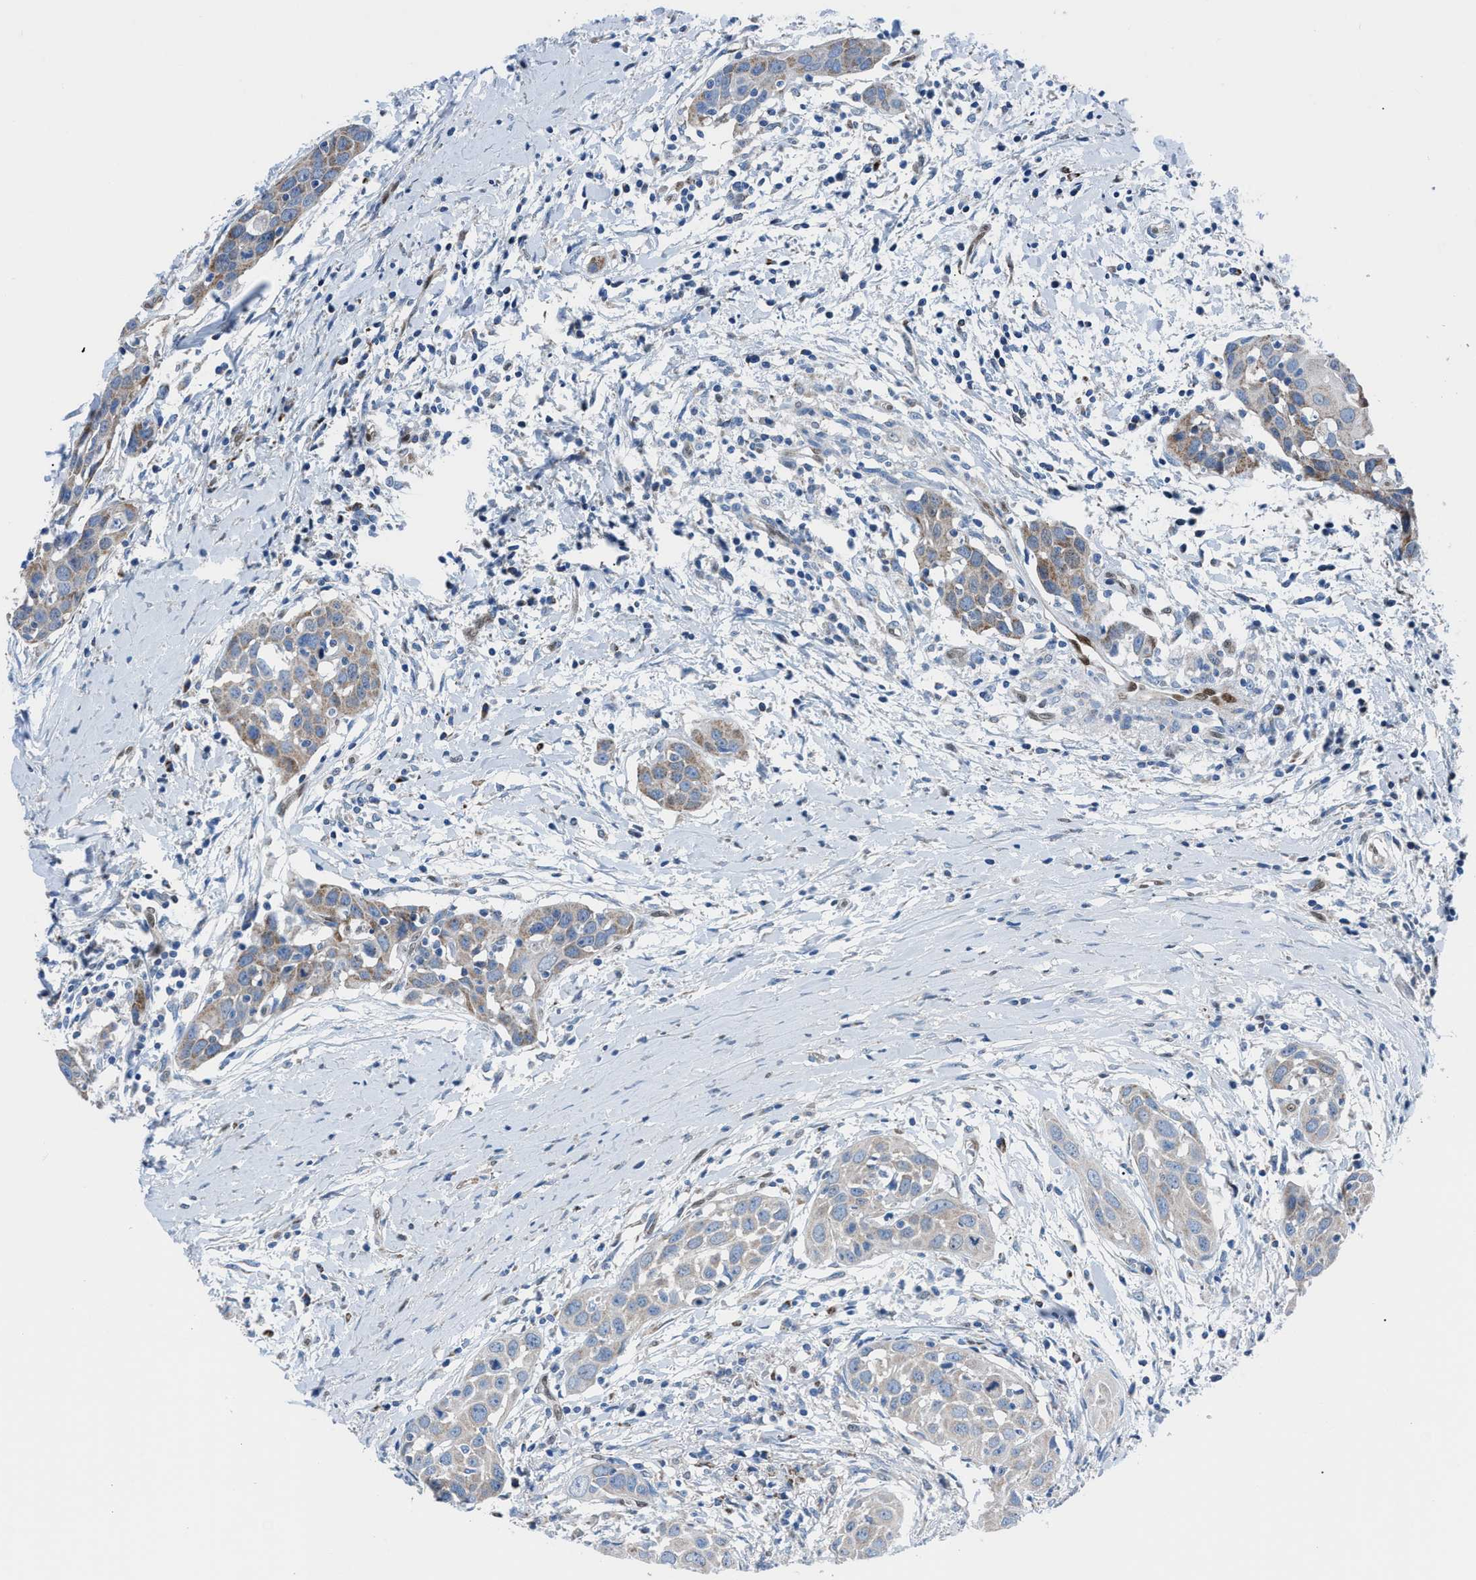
{"staining": {"intensity": "moderate", "quantity": "<25%", "location": "cytoplasmic/membranous"}, "tissue": "head and neck cancer", "cell_type": "Tumor cells", "image_type": "cancer", "snomed": [{"axis": "morphology", "description": "Squamous cell carcinoma, NOS"}, {"axis": "topography", "description": "Oral tissue"}, {"axis": "topography", "description": "Head-Neck"}], "caption": "A micrograph of human head and neck cancer (squamous cell carcinoma) stained for a protein demonstrates moderate cytoplasmic/membranous brown staining in tumor cells.", "gene": "LMO2", "patient": {"sex": "female", "age": 50}}